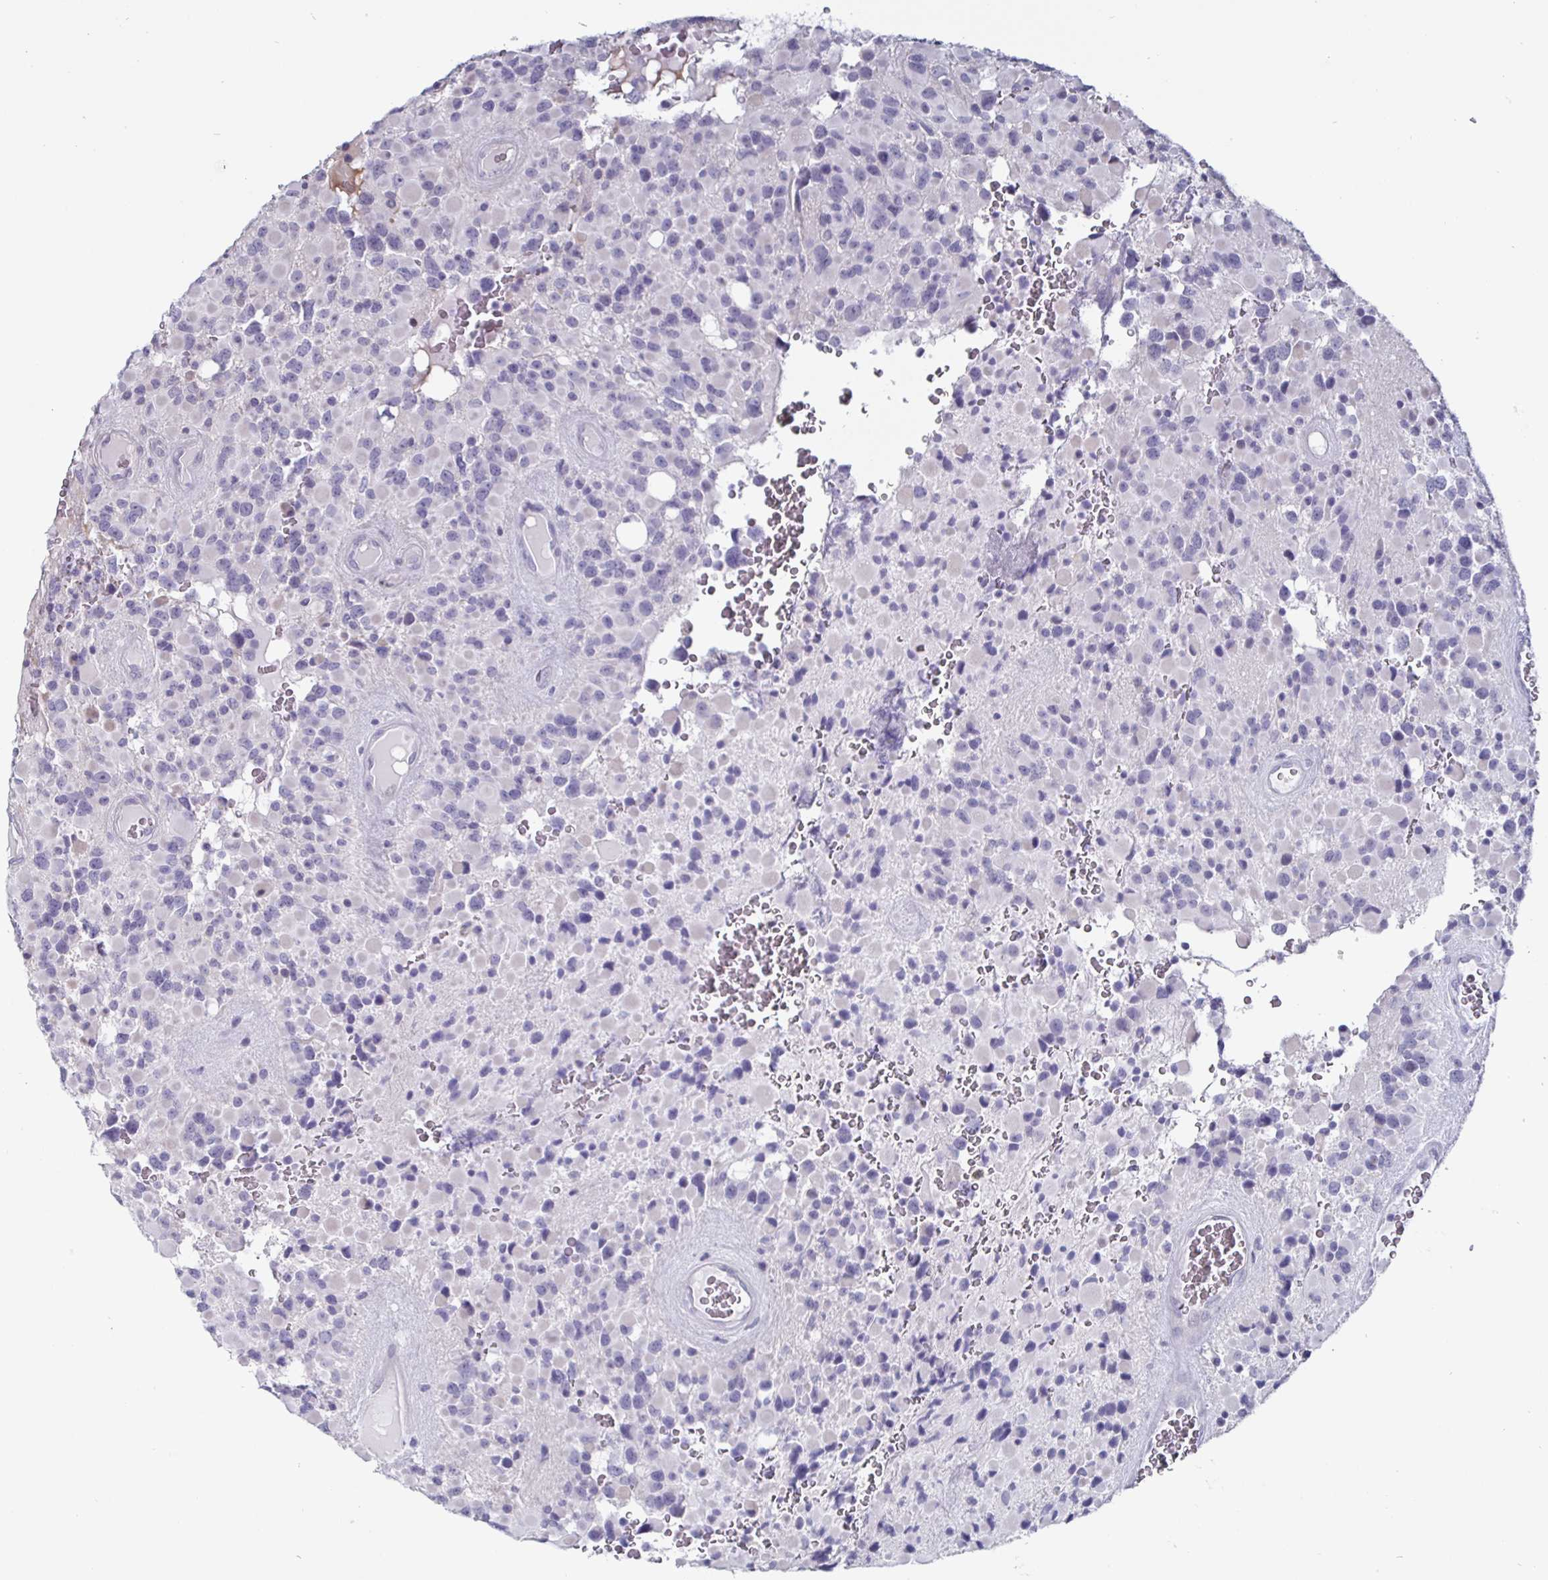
{"staining": {"intensity": "negative", "quantity": "none", "location": "none"}, "tissue": "glioma", "cell_type": "Tumor cells", "image_type": "cancer", "snomed": [{"axis": "morphology", "description": "Glioma, malignant, High grade"}, {"axis": "topography", "description": "Brain"}], "caption": "Immunohistochemistry histopathology image of neoplastic tissue: malignant glioma (high-grade) stained with DAB exhibits no significant protein expression in tumor cells. (DAB immunohistochemistry (IHC) visualized using brightfield microscopy, high magnification).", "gene": "OOSP2", "patient": {"sex": "female", "age": 40}}